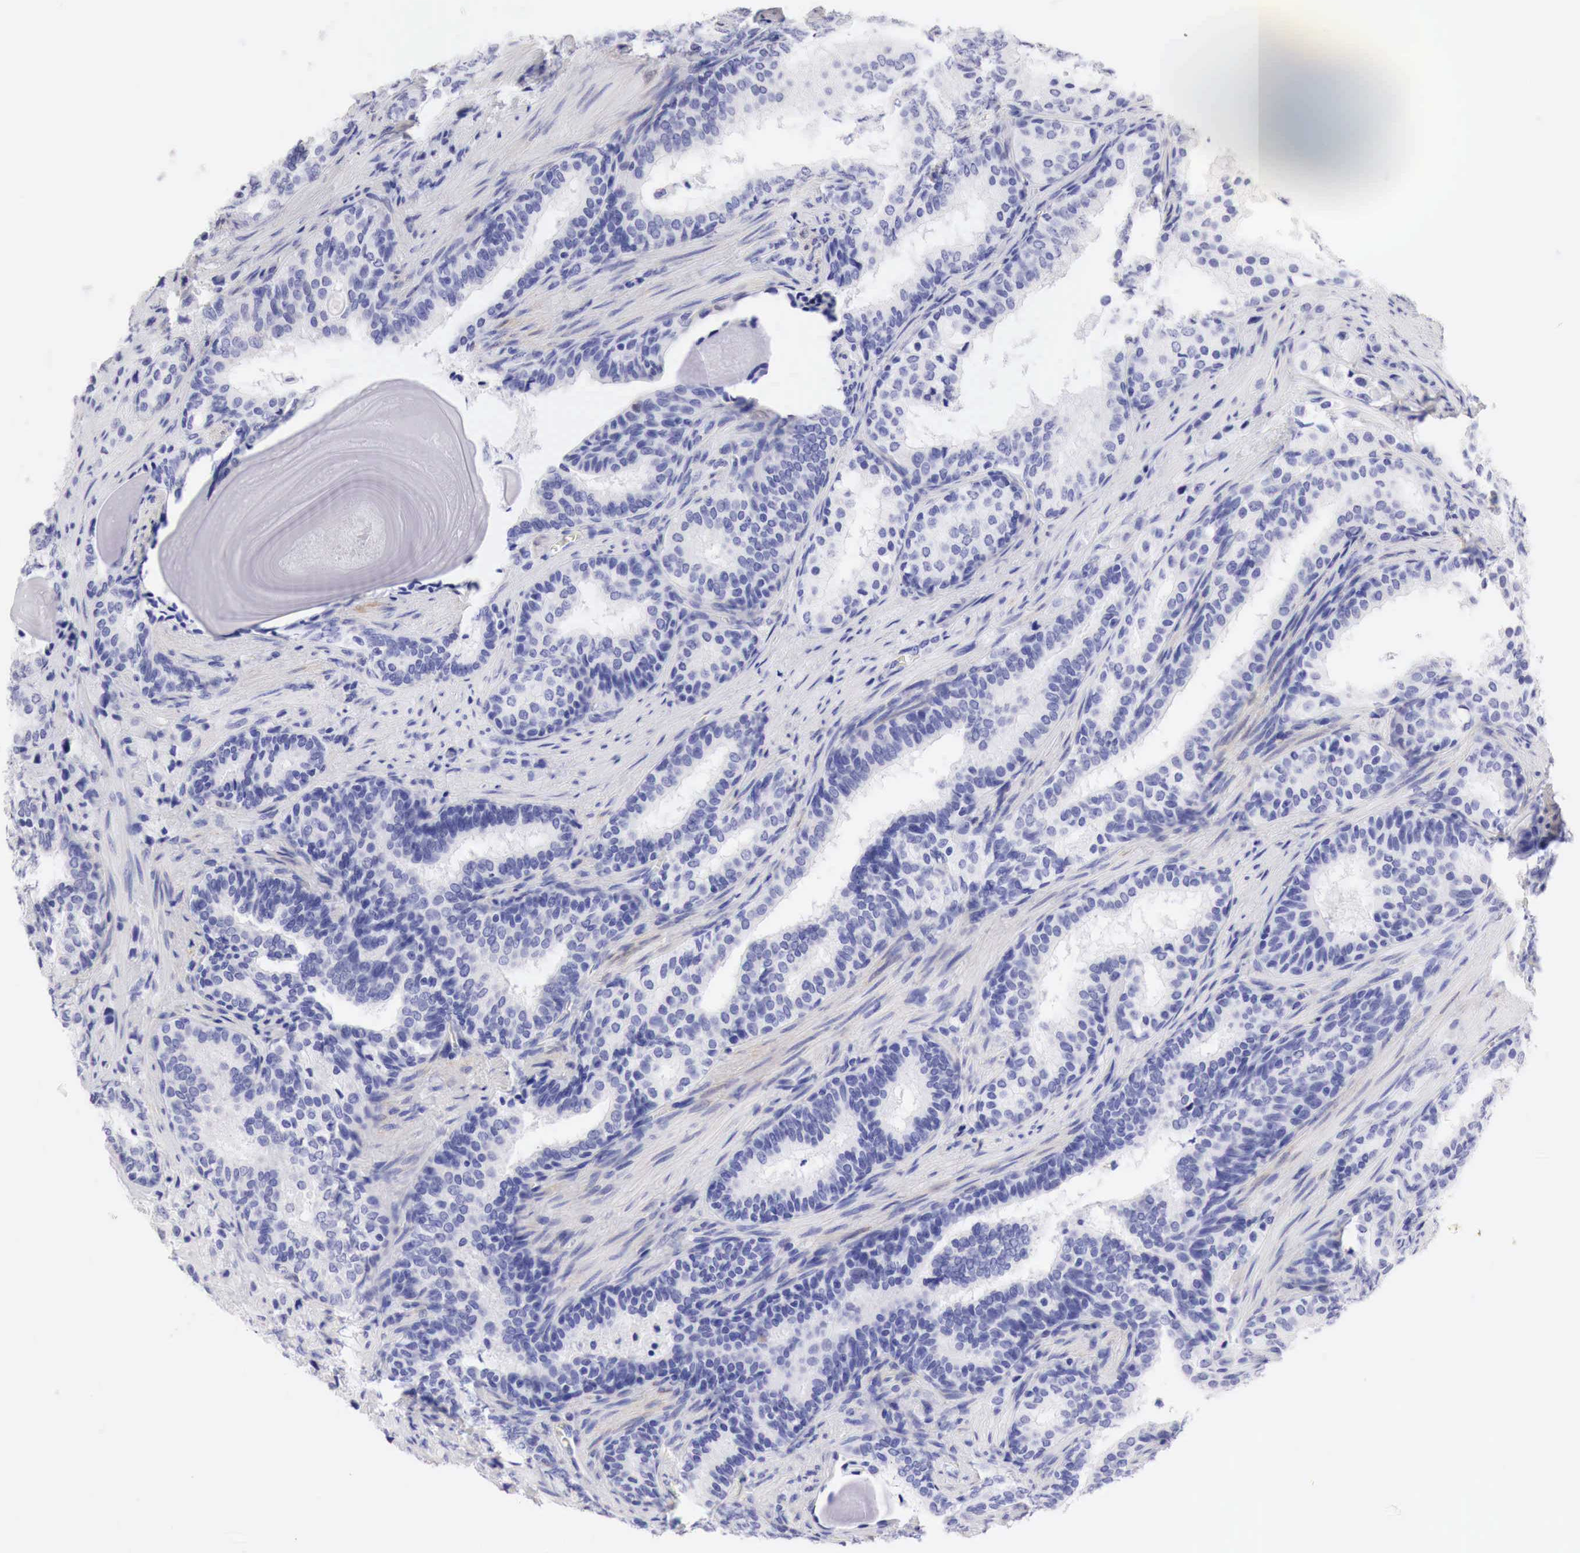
{"staining": {"intensity": "weak", "quantity": "25%-75%", "location": "cytoplasmic/membranous"}, "tissue": "prostate cancer", "cell_type": "Tumor cells", "image_type": "cancer", "snomed": [{"axis": "morphology", "description": "Adenocarcinoma, Medium grade"}, {"axis": "topography", "description": "Prostate"}], "caption": "Prostate adenocarcinoma (medium-grade) was stained to show a protein in brown. There is low levels of weak cytoplasmic/membranous expression in about 25%-75% of tumor cells. (IHC, brightfield microscopy, high magnification).", "gene": "CDKN2A", "patient": {"sex": "male", "age": 70}}